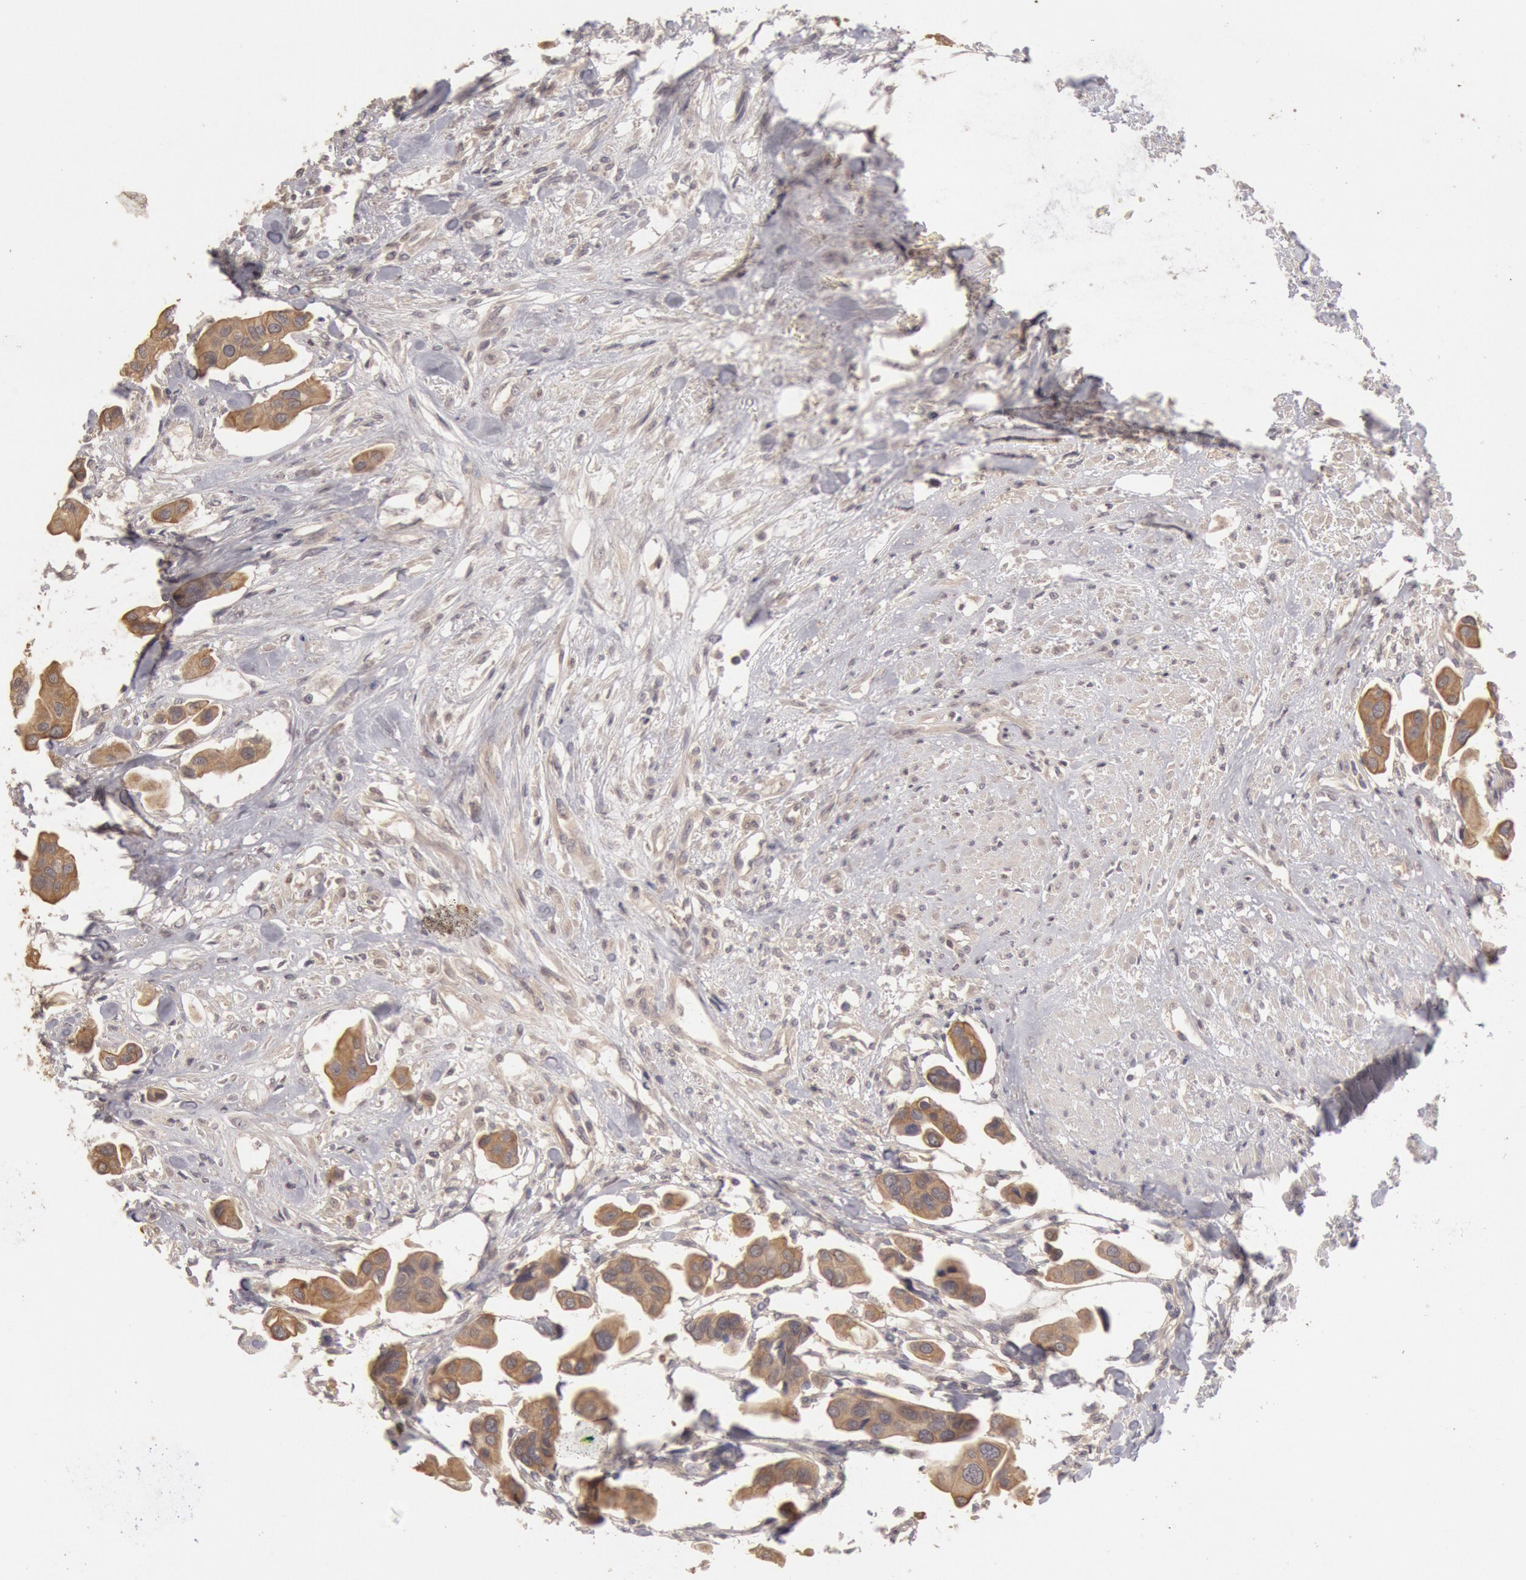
{"staining": {"intensity": "moderate", "quantity": ">75%", "location": "cytoplasmic/membranous"}, "tissue": "urothelial cancer", "cell_type": "Tumor cells", "image_type": "cancer", "snomed": [{"axis": "morphology", "description": "Adenocarcinoma, NOS"}, {"axis": "topography", "description": "Urinary bladder"}], "caption": "This micrograph shows immunohistochemistry (IHC) staining of human urothelial cancer, with medium moderate cytoplasmic/membranous expression in about >75% of tumor cells.", "gene": "ZFP36L1", "patient": {"sex": "male", "age": 61}}